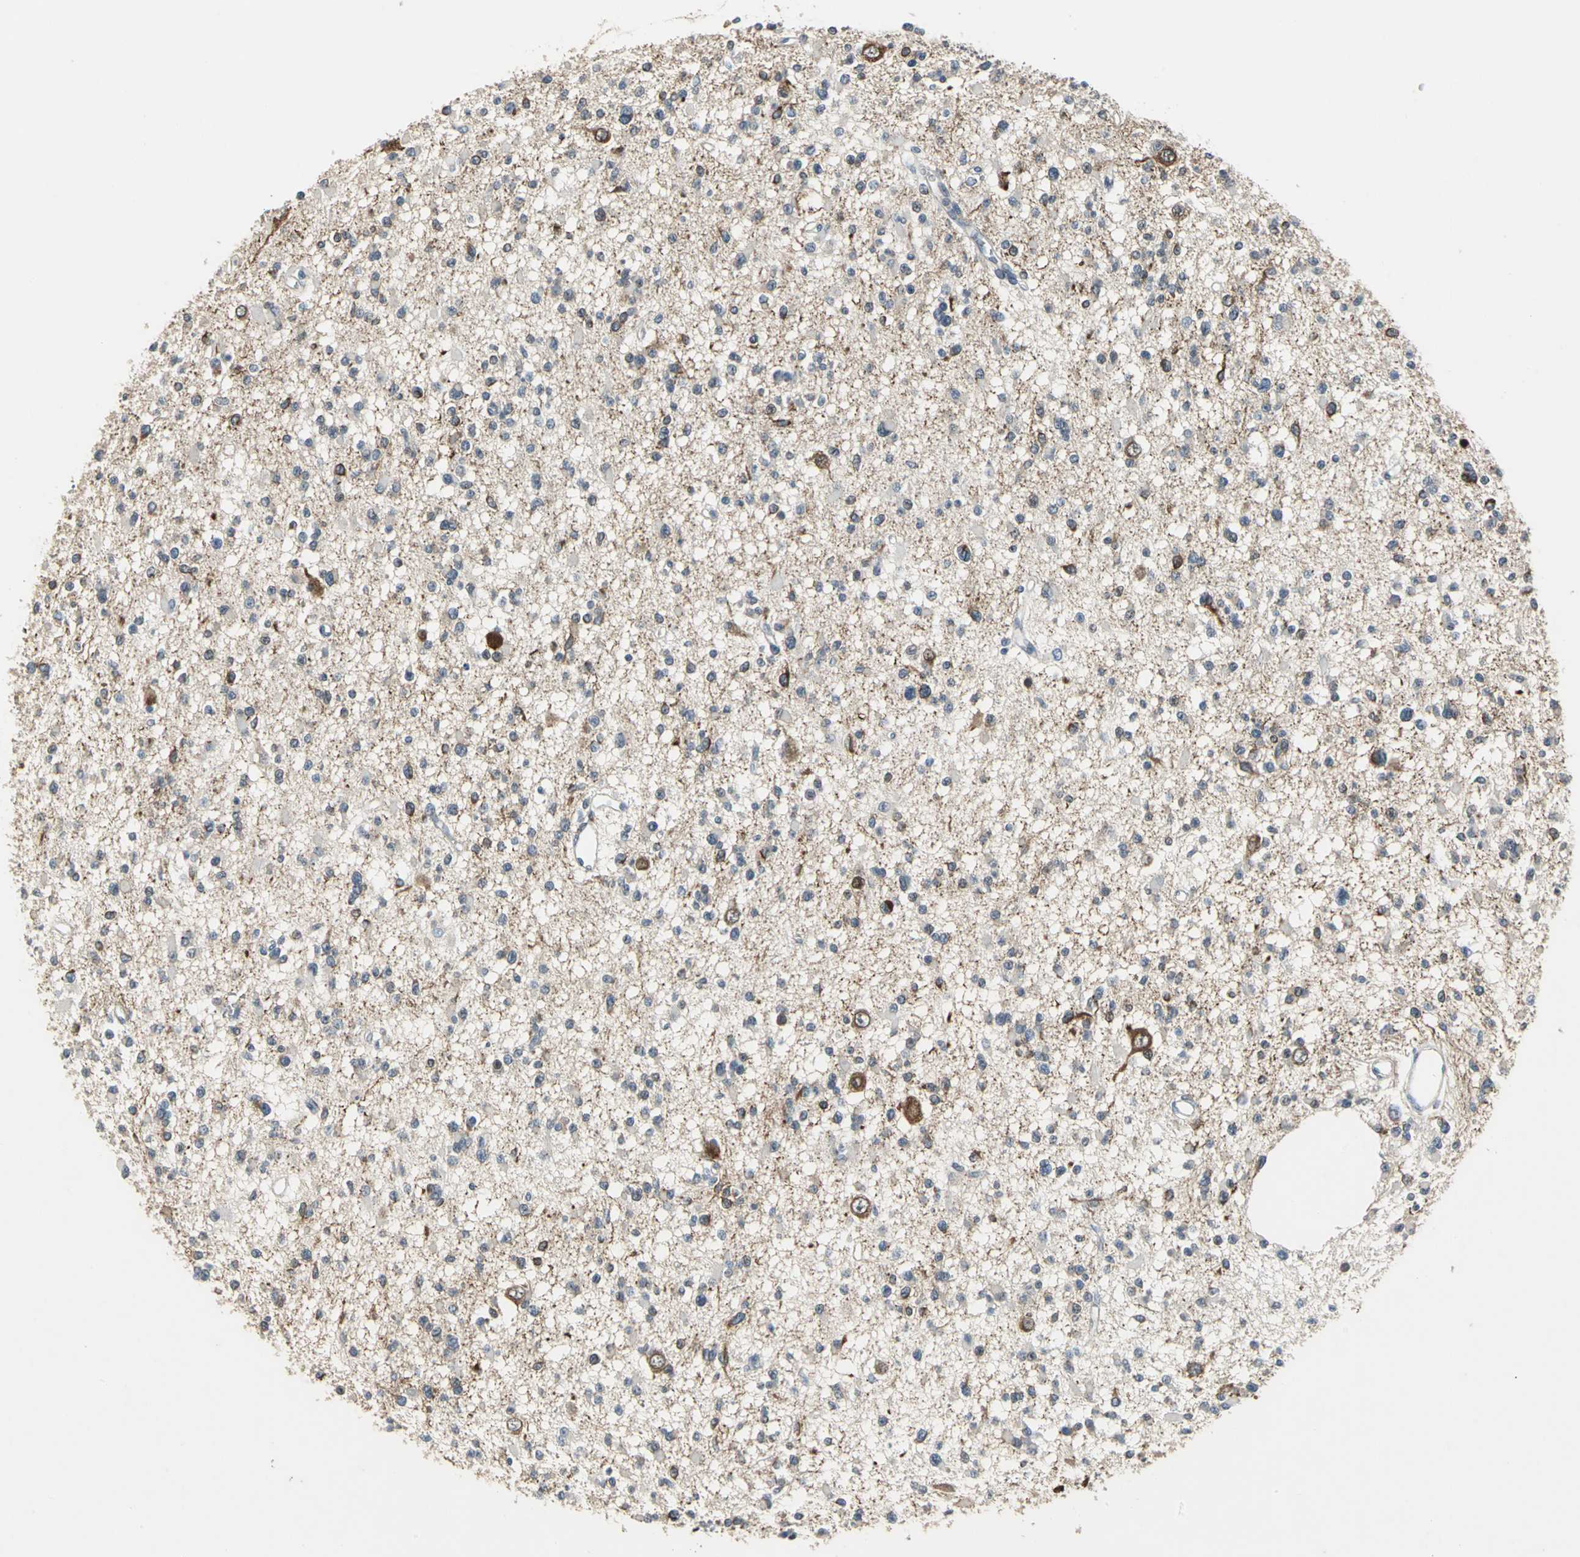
{"staining": {"intensity": "moderate", "quantity": "25%-75%", "location": "cytoplasmic/membranous"}, "tissue": "glioma", "cell_type": "Tumor cells", "image_type": "cancer", "snomed": [{"axis": "morphology", "description": "Glioma, malignant, Low grade"}, {"axis": "topography", "description": "Brain"}], "caption": "IHC of malignant low-grade glioma reveals medium levels of moderate cytoplasmic/membranous positivity in about 25%-75% of tumor cells.", "gene": "JADE3", "patient": {"sex": "female", "age": 22}}